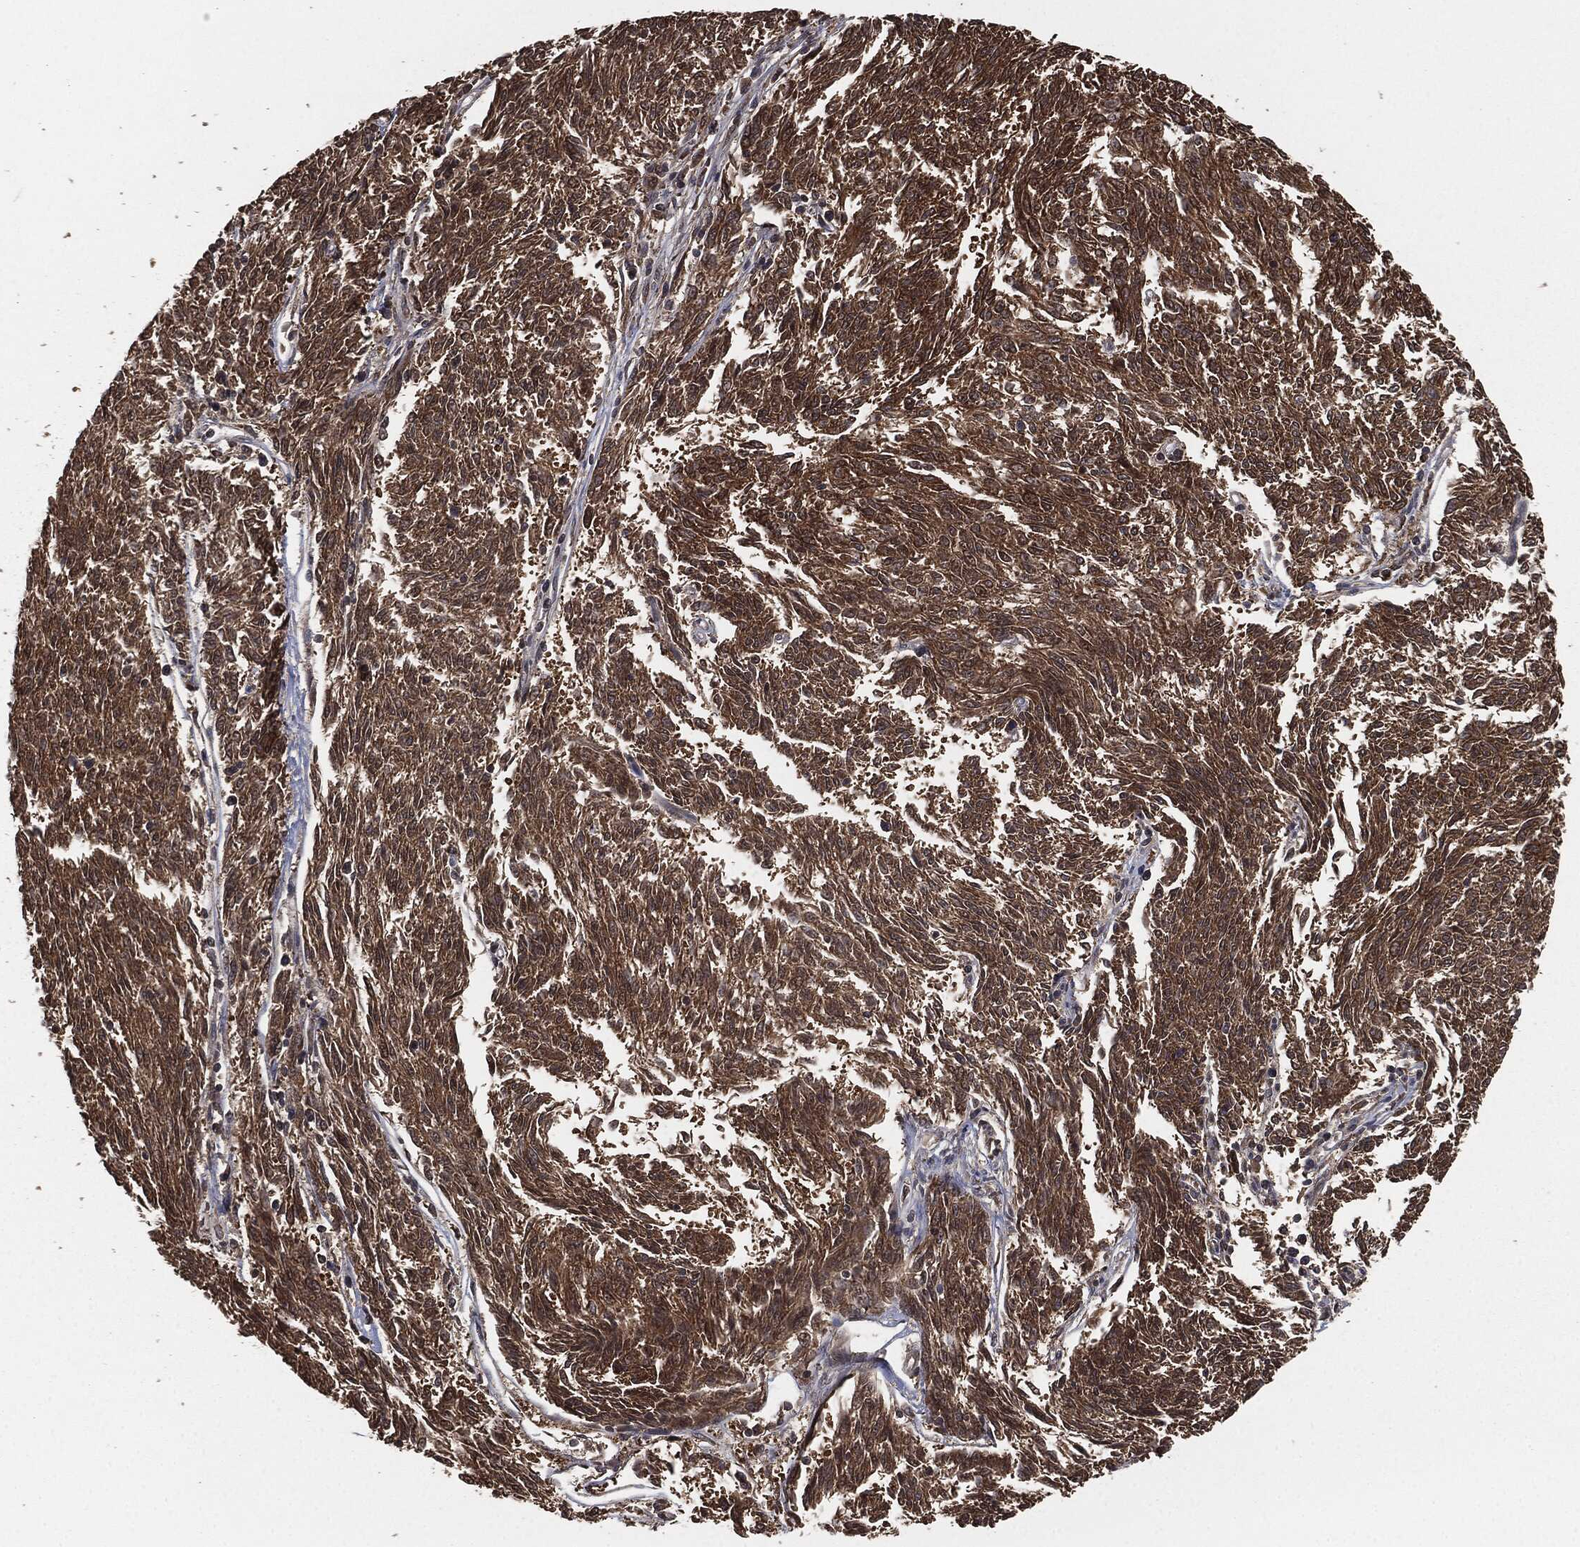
{"staining": {"intensity": "moderate", "quantity": ">75%", "location": "cytoplasmic/membranous"}, "tissue": "melanoma", "cell_type": "Tumor cells", "image_type": "cancer", "snomed": [{"axis": "morphology", "description": "Malignant melanoma, NOS"}, {"axis": "topography", "description": "Skin"}], "caption": "Moderate cytoplasmic/membranous expression is seen in approximately >75% of tumor cells in melanoma.", "gene": "ERBIN", "patient": {"sex": "female", "age": 72}}